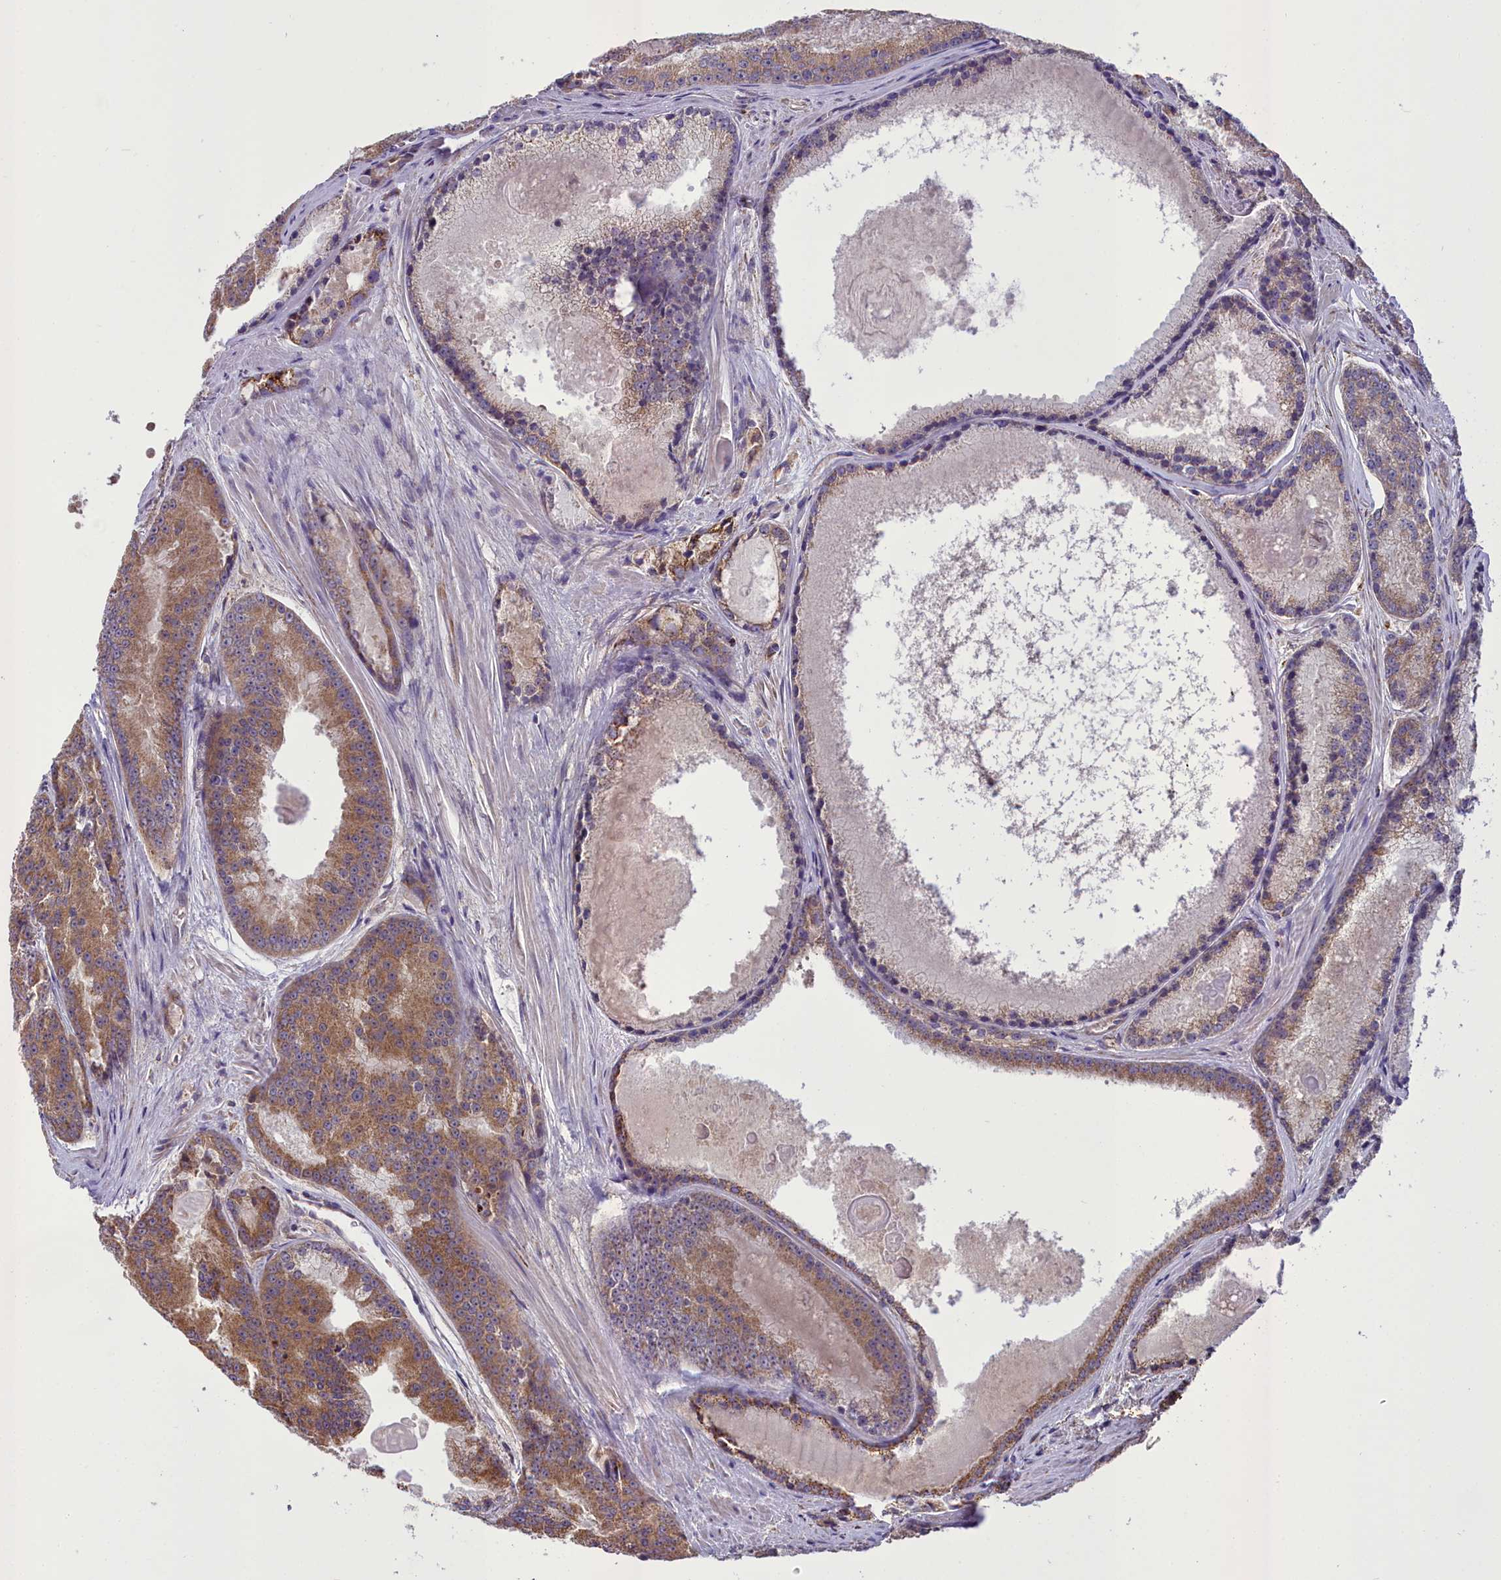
{"staining": {"intensity": "moderate", "quantity": ">75%", "location": "cytoplasmic/membranous"}, "tissue": "prostate cancer", "cell_type": "Tumor cells", "image_type": "cancer", "snomed": [{"axis": "morphology", "description": "Adenocarcinoma, High grade"}, {"axis": "topography", "description": "Prostate"}], "caption": "Tumor cells reveal medium levels of moderate cytoplasmic/membranous staining in approximately >75% of cells in human prostate cancer (high-grade adenocarcinoma).", "gene": "TBC1D24", "patient": {"sex": "male", "age": 61}}